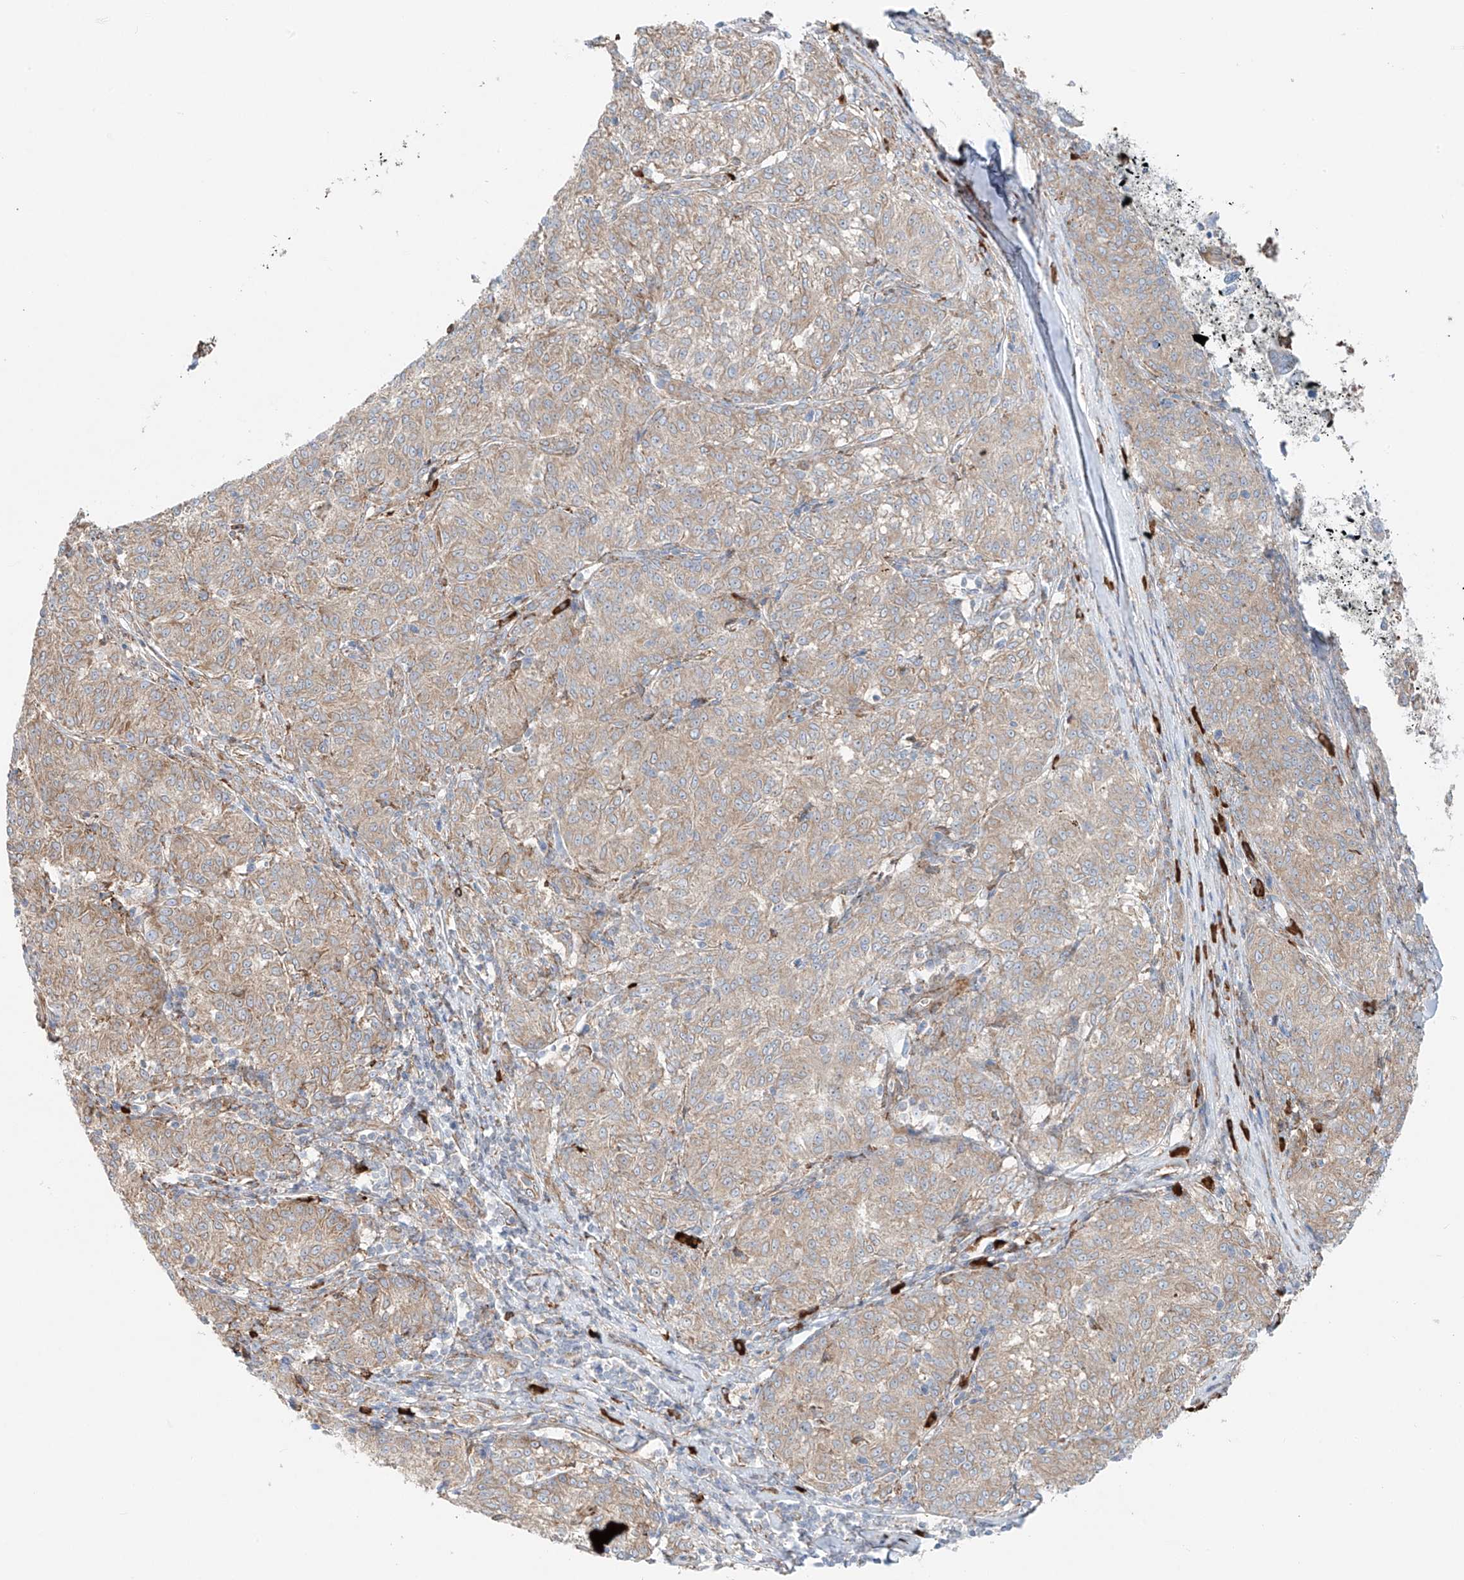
{"staining": {"intensity": "weak", "quantity": "25%-75%", "location": "cytoplasmic/membranous"}, "tissue": "melanoma", "cell_type": "Tumor cells", "image_type": "cancer", "snomed": [{"axis": "morphology", "description": "Malignant melanoma, NOS"}, {"axis": "topography", "description": "Skin"}], "caption": "A brown stain labels weak cytoplasmic/membranous positivity of a protein in human malignant melanoma tumor cells. (IHC, brightfield microscopy, high magnification).", "gene": "EIPR1", "patient": {"sex": "female", "age": 72}}